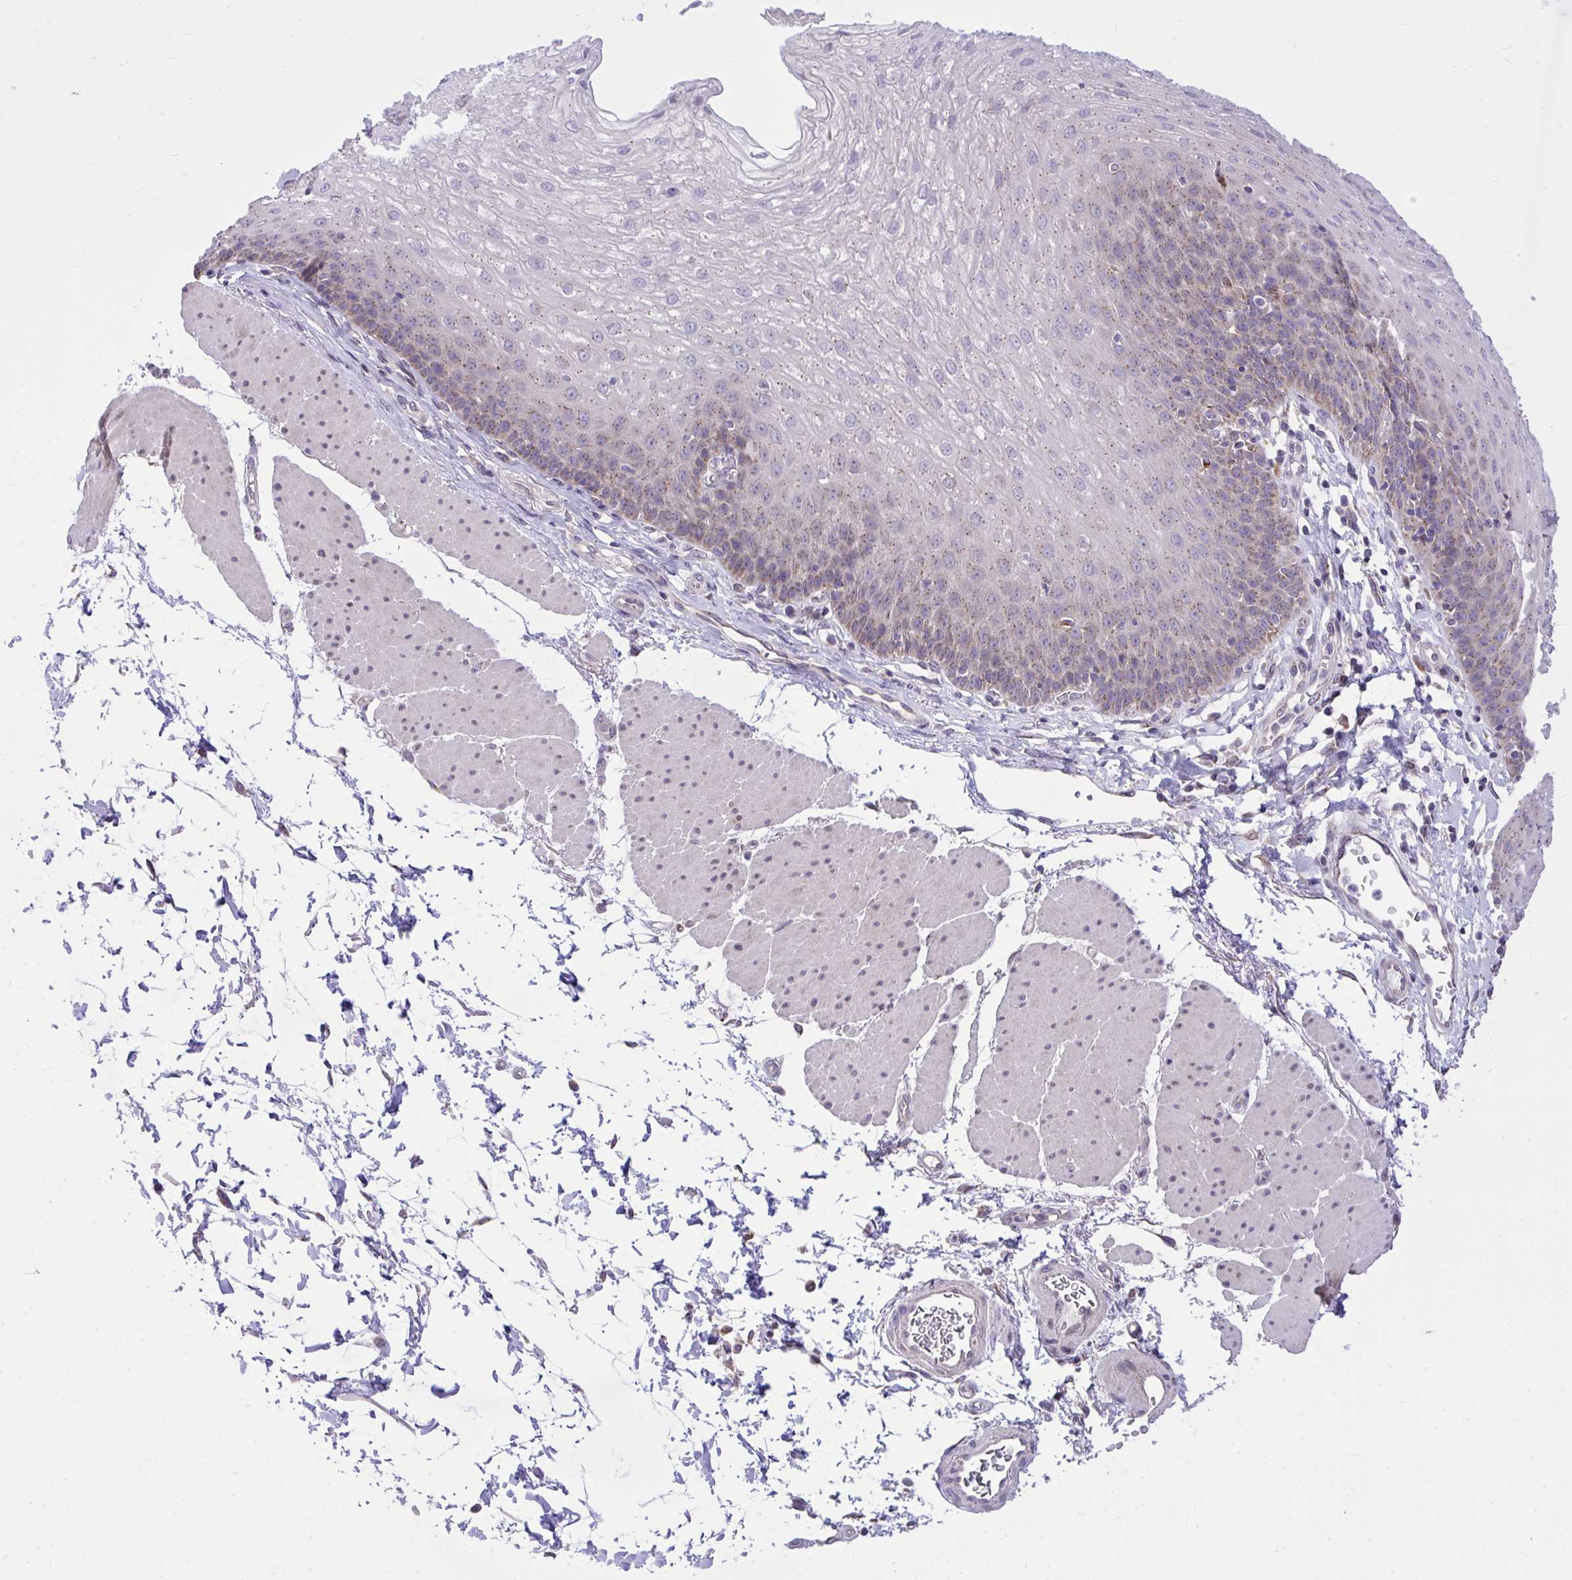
{"staining": {"intensity": "moderate", "quantity": "25%-75%", "location": "cytoplasmic/membranous"}, "tissue": "esophagus", "cell_type": "Squamous epithelial cells", "image_type": "normal", "snomed": [{"axis": "morphology", "description": "Normal tissue, NOS"}, {"axis": "topography", "description": "Esophagus"}], "caption": "Brown immunohistochemical staining in unremarkable human esophagus shows moderate cytoplasmic/membranous expression in approximately 25%-75% of squamous epithelial cells. (DAB = brown stain, brightfield microscopy at high magnification).", "gene": "CEACAM18", "patient": {"sex": "female", "age": 81}}